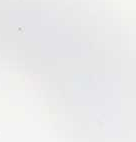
{"staining": {"intensity": "negative", "quantity": "none", "location": "none"}, "tissue": "adipose tissue", "cell_type": "Adipocytes", "image_type": "normal", "snomed": [{"axis": "morphology", "description": "Normal tissue, NOS"}, {"axis": "topography", "description": "Anal"}, {"axis": "topography", "description": "Peripheral nerve tissue"}], "caption": "Adipocytes show no significant protein staining in normal adipose tissue.", "gene": "TF", "patient": {"sex": "male", "age": 53}}